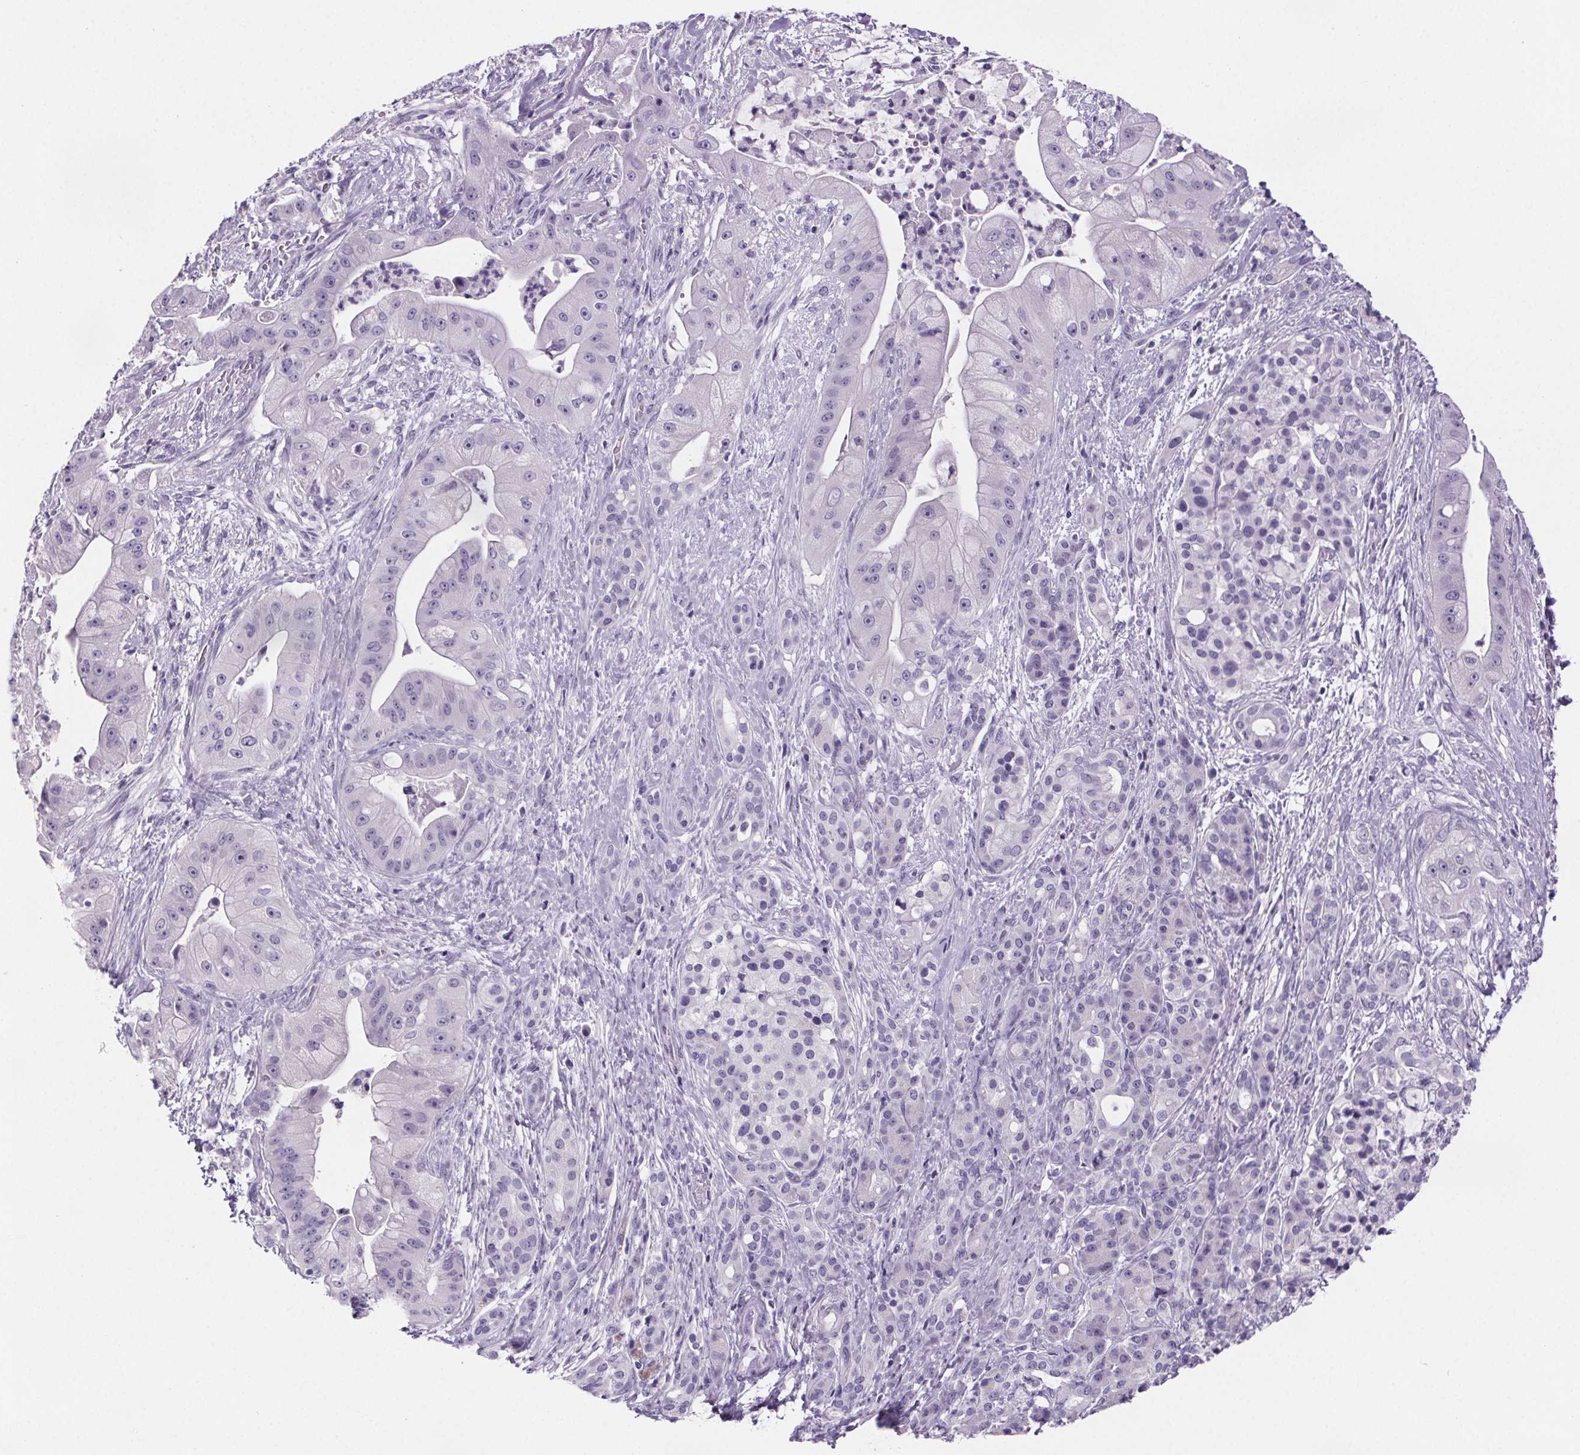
{"staining": {"intensity": "negative", "quantity": "none", "location": "none"}, "tissue": "pancreatic cancer", "cell_type": "Tumor cells", "image_type": "cancer", "snomed": [{"axis": "morphology", "description": "Normal tissue, NOS"}, {"axis": "morphology", "description": "Inflammation, NOS"}, {"axis": "morphology", "description": "Adenocarcinoma, NOS"}, {"axis": "topography", "description": "Pancreas"}], "caption": "This is an IHC image of pancreatic cancer. There is no staining in tumor cells.", "gene": "CUBN", "patient": {"sex": "male", "age": 57}}